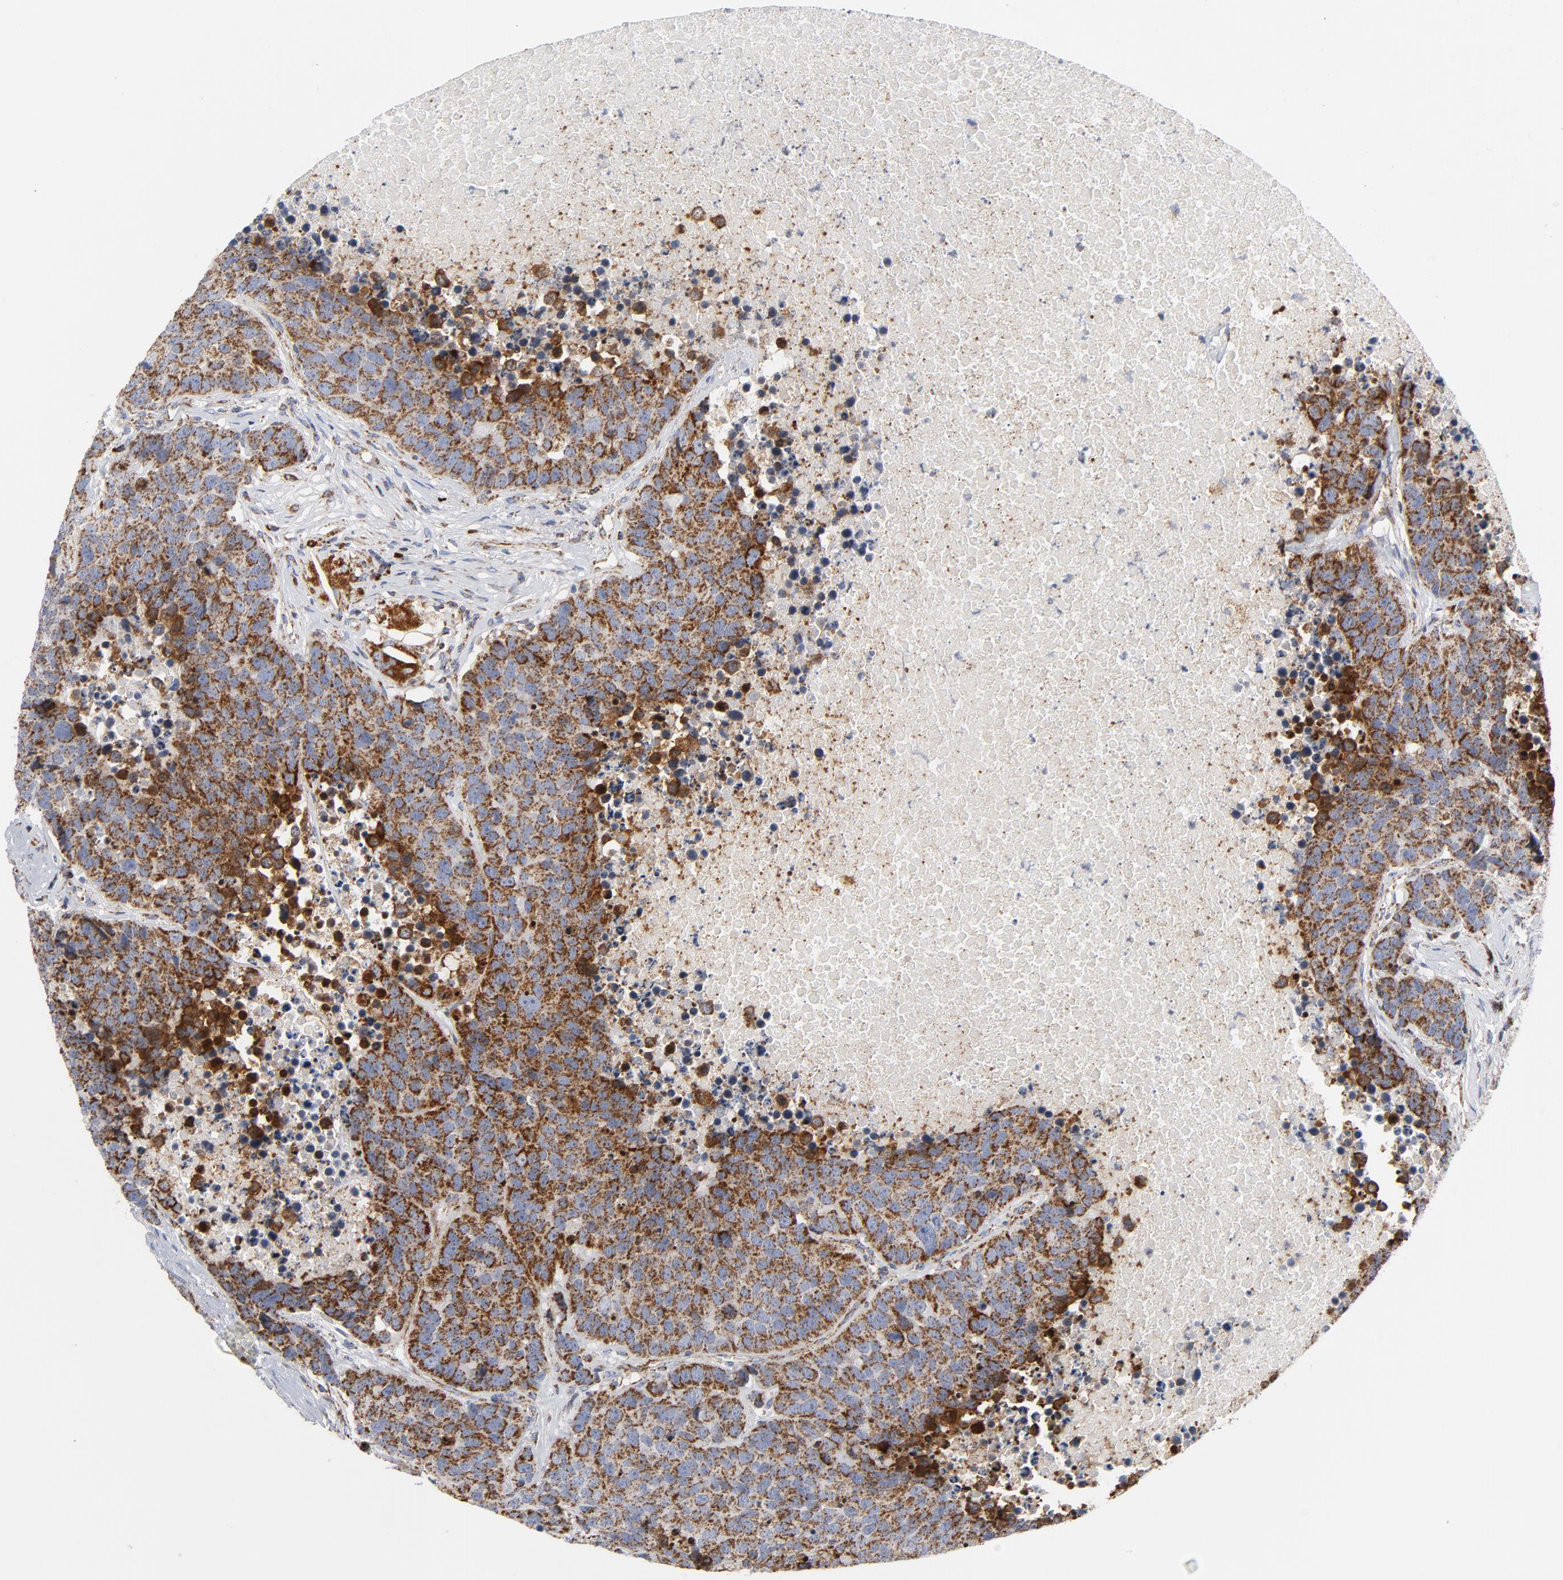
{"staining": {"intensity": "strong", "quantity": ">75%", "location": "cytoplasmic/membranous"}, "tissue": "carcinoid", "cell_type": "Tumor cells", "image_type": "cancer", "snomed": [{"axis": "morphology", "description": "Carcinoid, malignant, NOS"}, {"axis": "topography", "description": "Lung"}], "caption": "Carcinoid tissue reveals strong cytoplasmic/membranous staining in about >75% of tumor cells", "gene": "CYCS", "patient": {"sex": "male", "age": 60}}